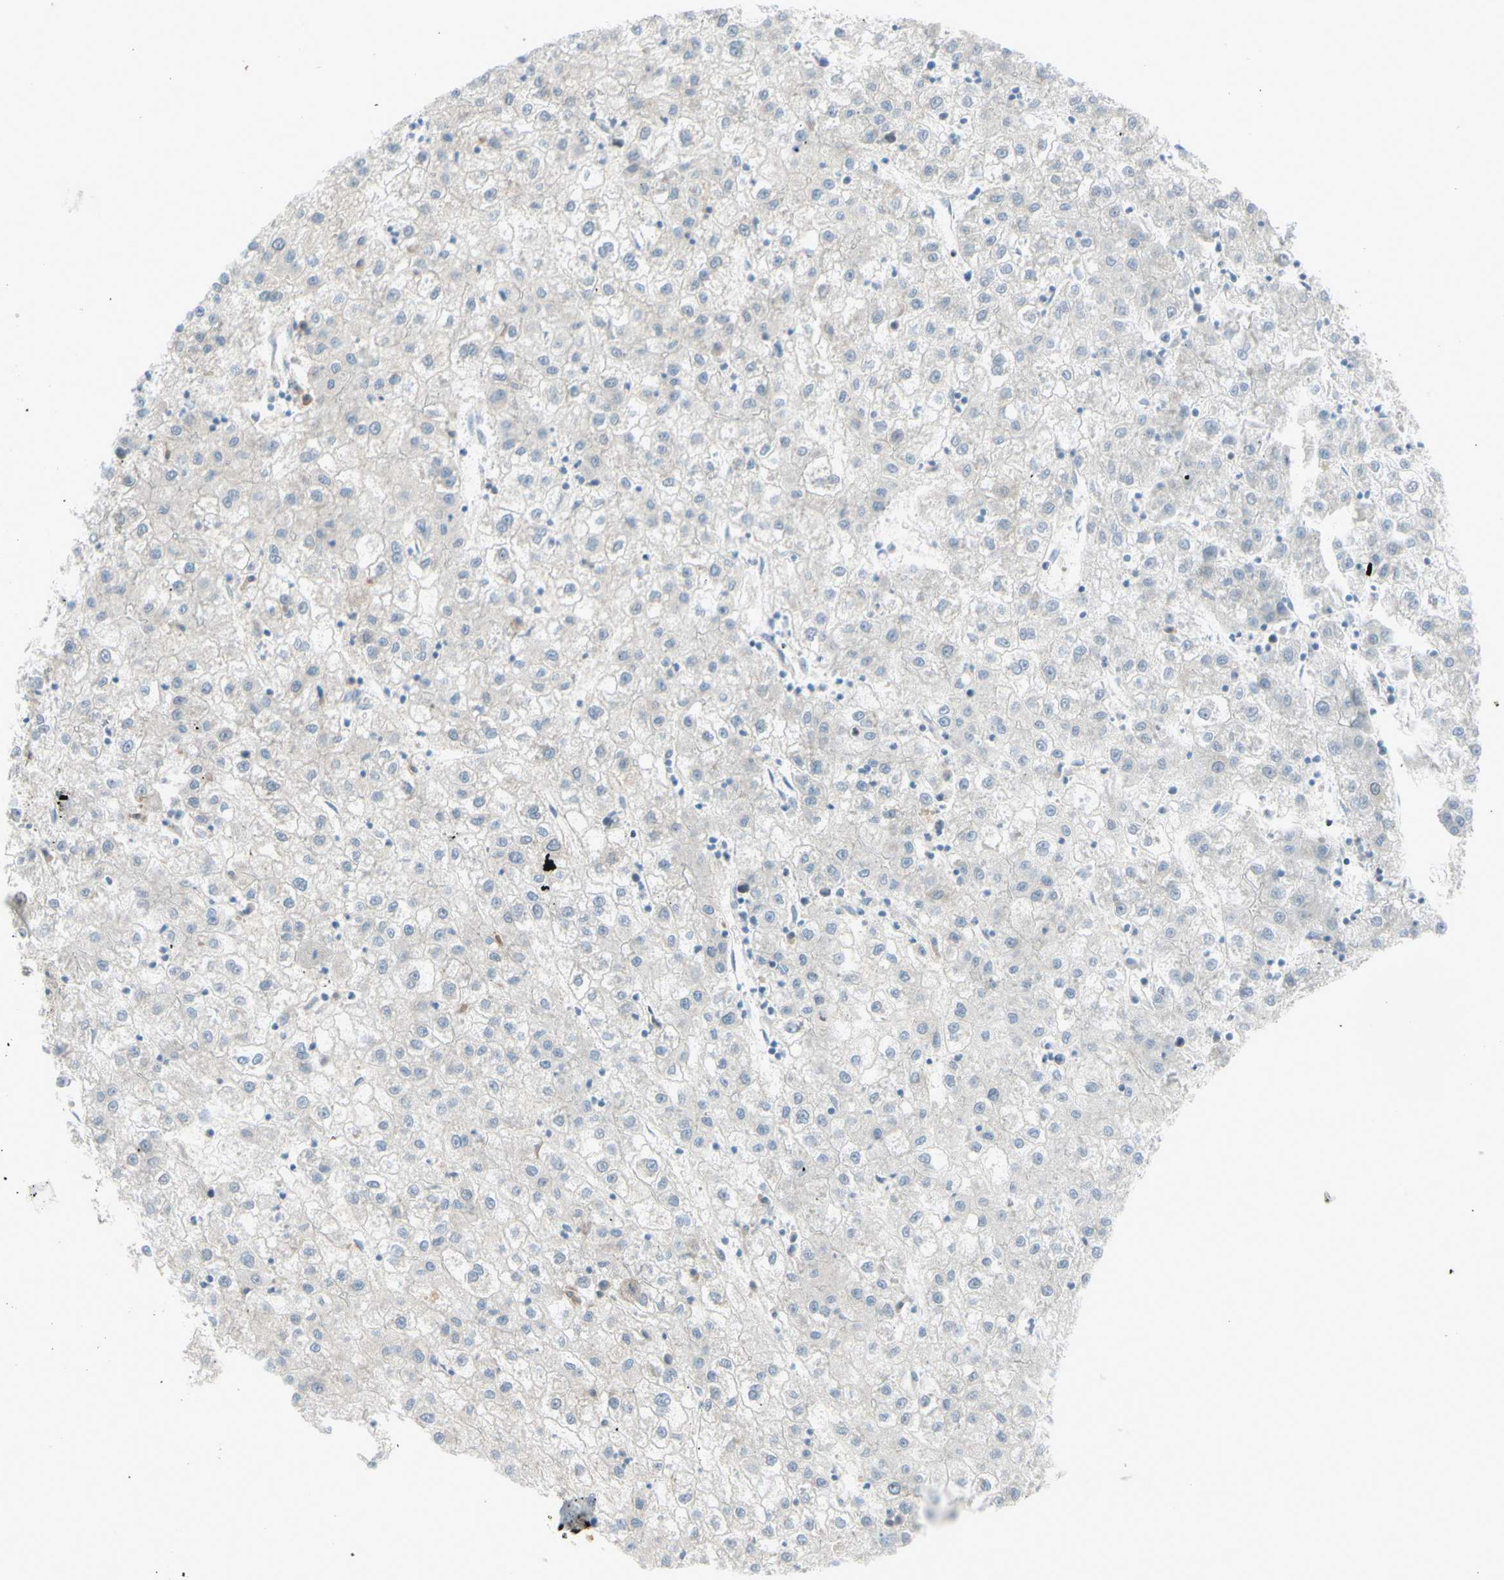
{"staining": {"intensity": "negative", "quantity": "none", "location": "none"}, "tissue": "liver cancer", "cell_type": "Tumor cells", "image_type": "cancer", "snomed": [{"axis": "morphology", "description": "Carcinoma, Hepatocellular, NOS"}, {"axis": "topography", "description": "Liver"}], "caption": "Immunohistochemical staining of liver cancer reveals no significant staining in tumor cells.", "gene": "PTTG1", "patient": {"sex": "male", "age": 72}}